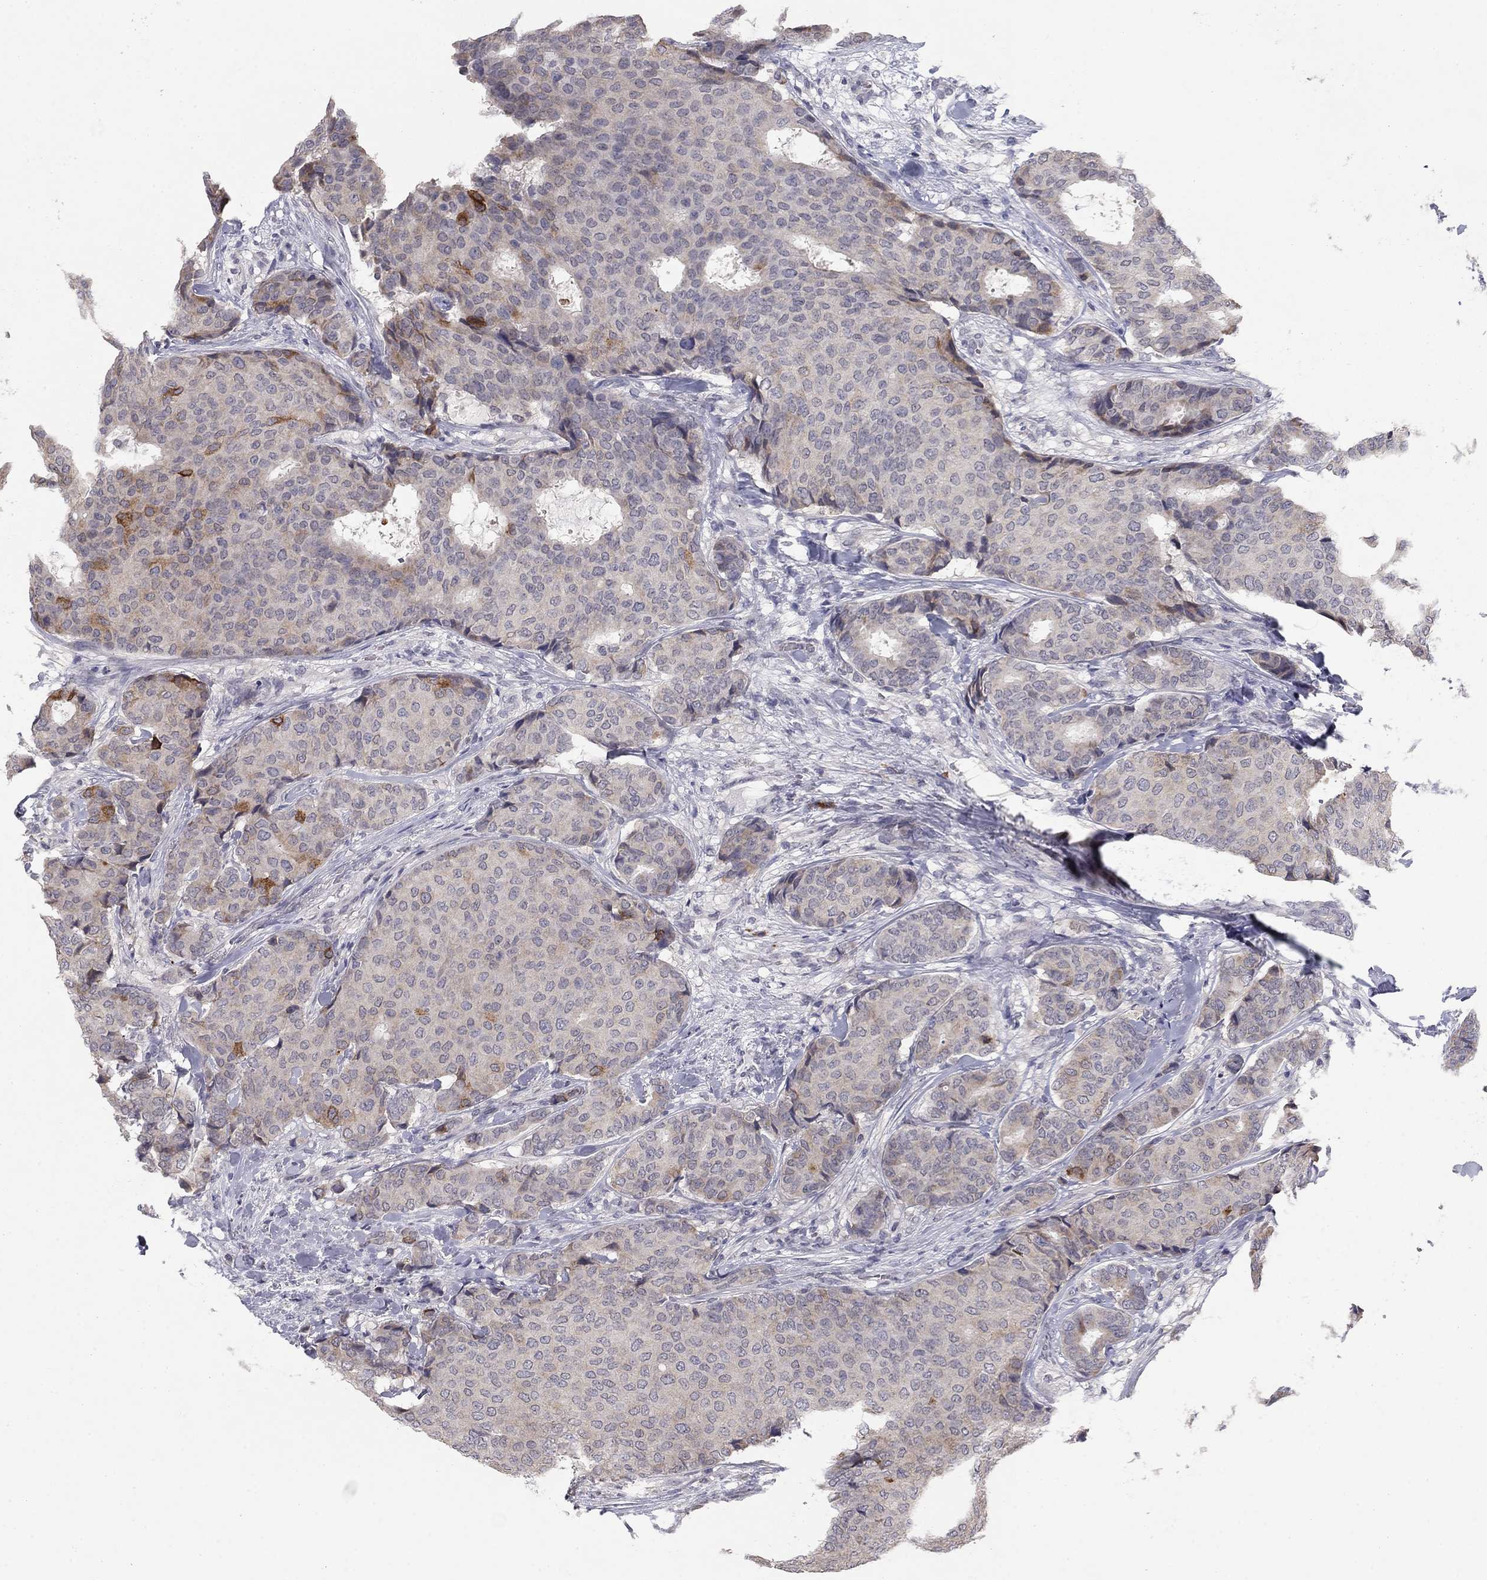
{"staining": {"intensity": "strong", "quantity": "<25%", "location": "cytoplasmic/membranous"}, "tissue": "breast cancer", "cell_type": "Tumor cells", "image_type": "cancer", "snomed": [{"axis": "morphology", "description": "Duct carcinoma"}, {"axis": "topography", "description": "Breast"}], "caption": "Protein expression analysis of human breast invasive ductal carcinoma reveals strong cytoplasmic/membranous staining in about <25% of tumor cells.", "gene": "NTRK2", "patient": {"sex": "female", "age": 75}}